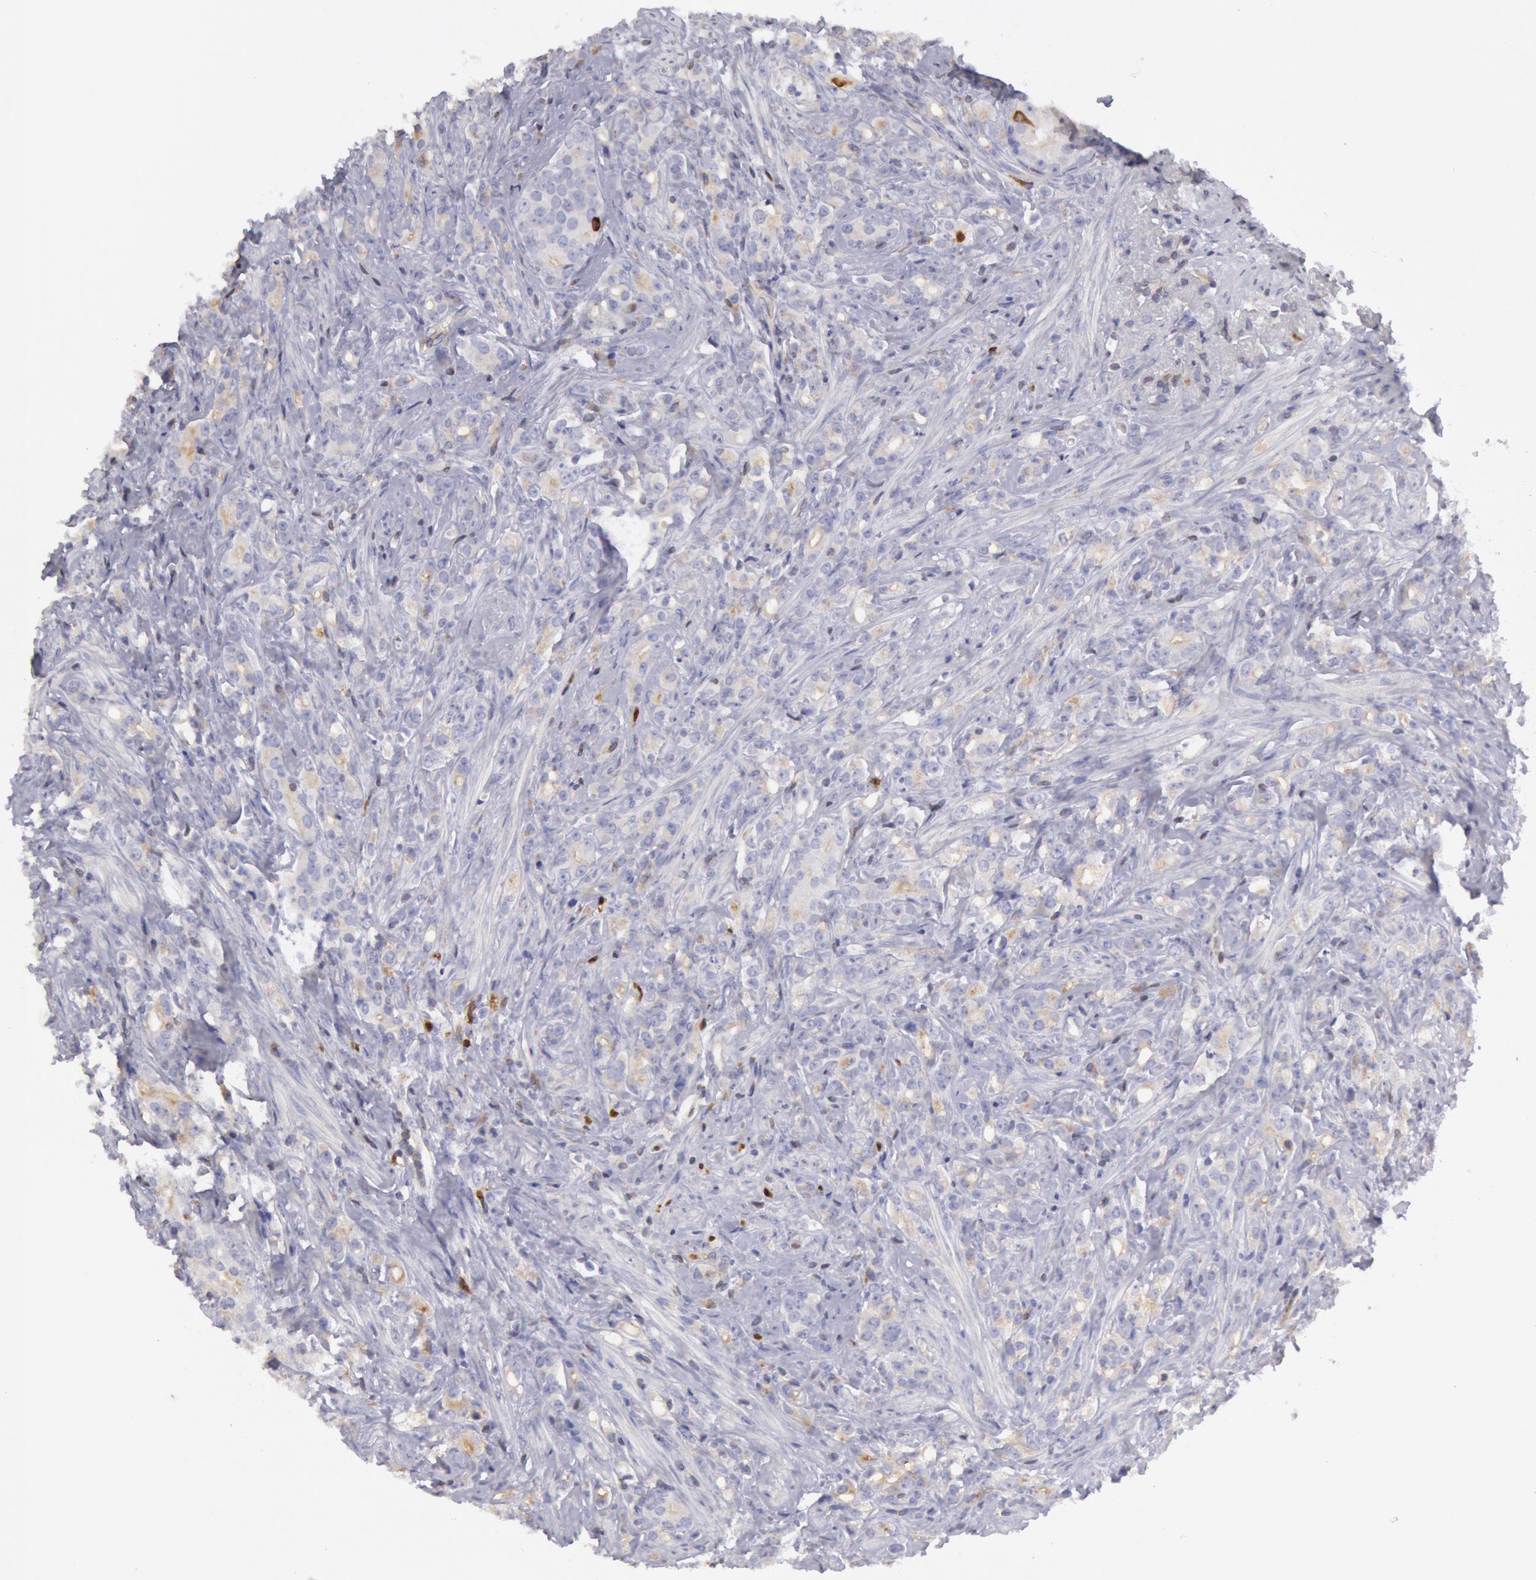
{"staining": {"intensity": "weak", "quantity": "<25%", "location": "cytoplasmic/membranous"}, "tissue": "prostate cancer", "cell_type": "Tumor cells", "image_type": "cancer", "snomed": [{"axis": "morphology", "description": "Adenocarcinoma, Medium grade"}, {"axis": "topography", "description": "Prostate"}], "caption": "Immunohistochemistry histopathology image of human prostate cancer stained for a protein (brown), which exhibits no positivity in tumor cells.", "gene": "RAB27A", "patient": {"sex": "male", "age": 59}}